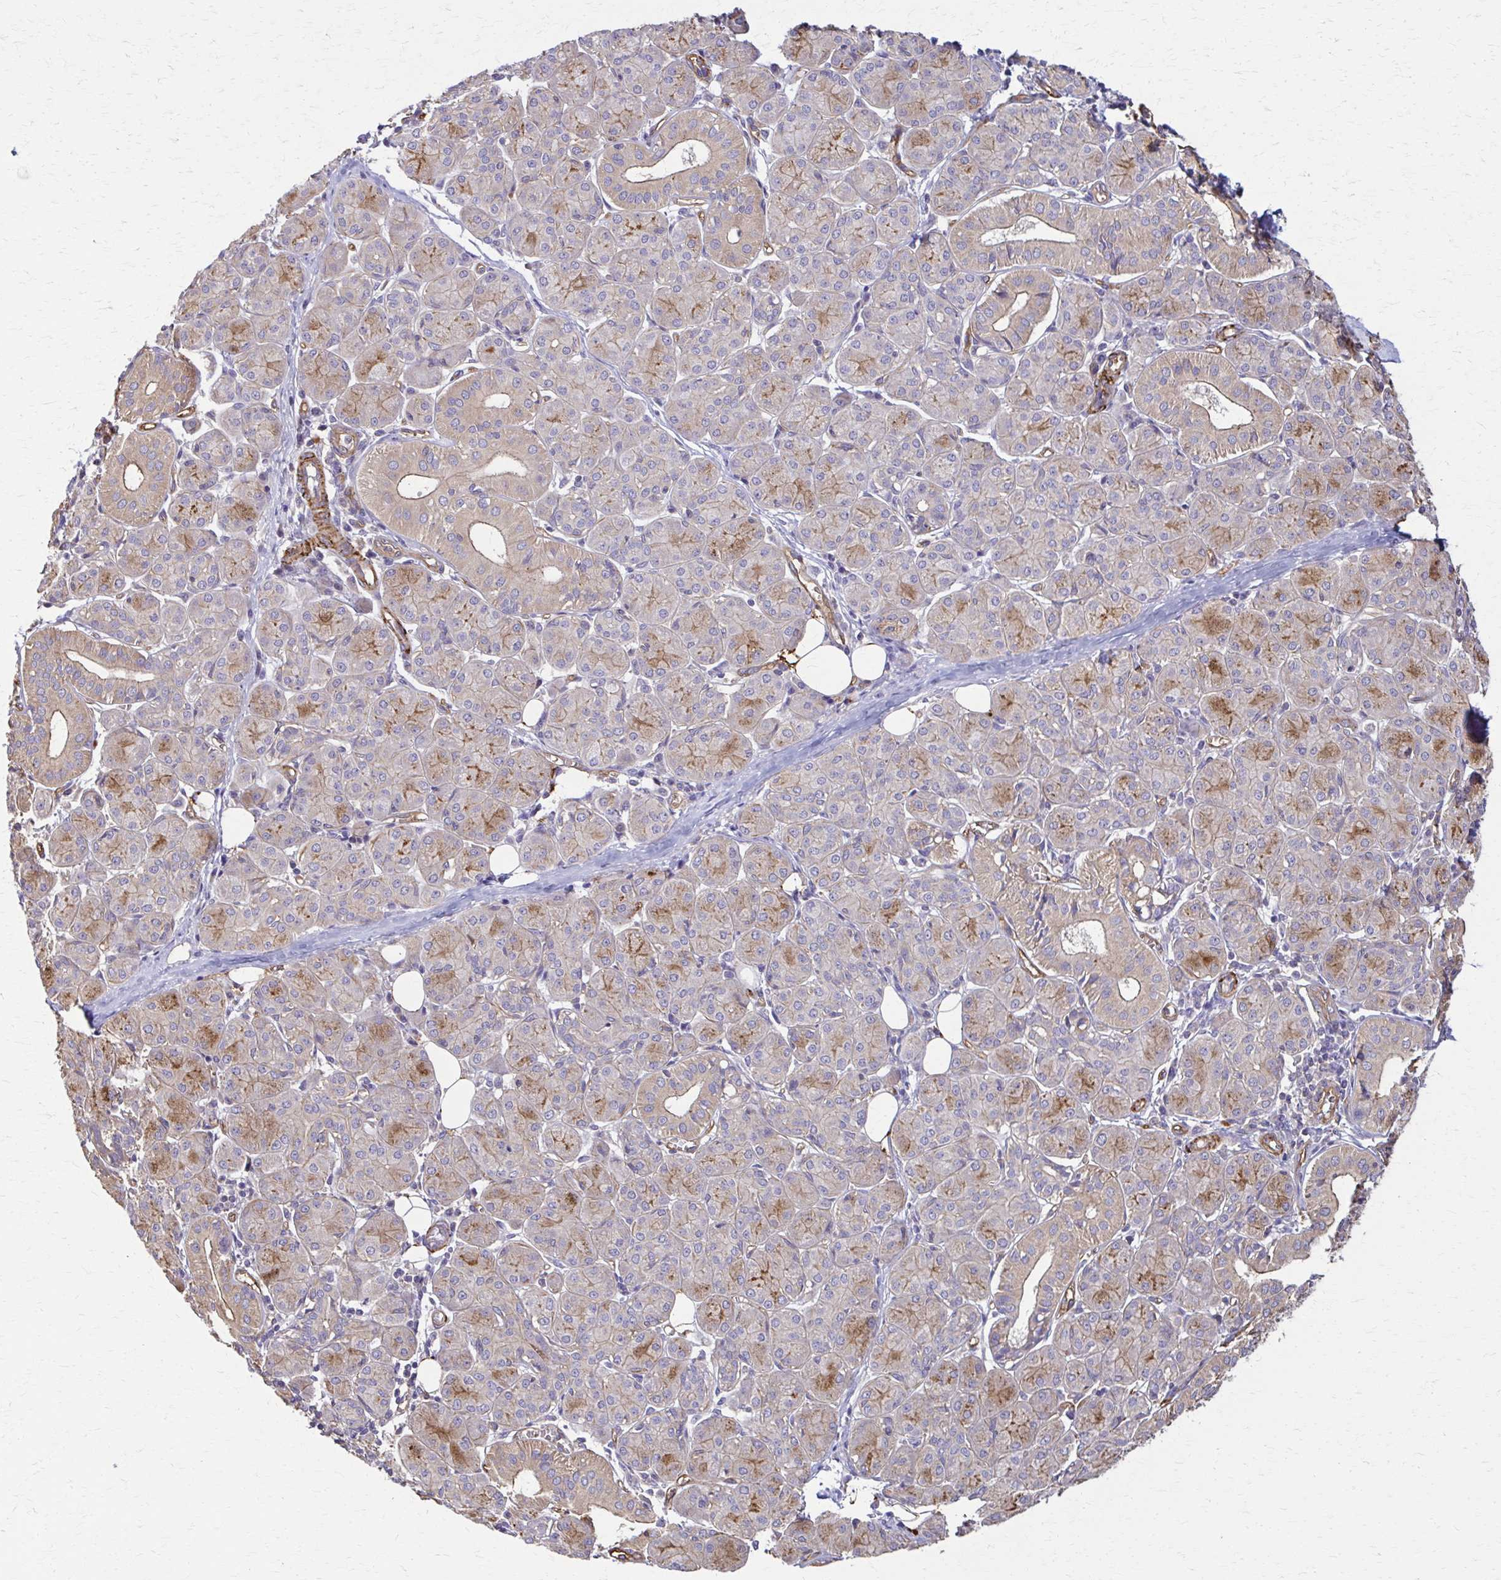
{"staining": {"intensity": "moderate", "quantity": "25%-75%", "location": "cytoplasmic/membranous"}, "tissue": "salivary gland", "cell_type": "Glandular cells", "image_type": "normal", "snomed": [{"axis": "morphology", "description": "Normal tissue, NOS"}, {"axis": "morphology", "description": "Inflammation, NOS"}, {"axis": "topography", "description": "Lymph node"}, {"axis": "topography", "description": "Salivary gland"}], "caption": "Immunohistochemical staining of benign salivary gland displays 25%-75% levels of moderate cytoplasmic/membranous protein positivity in about 25%-75% of glandular cells.", "gene": "DSP", "patient": {"sex": "male", "age": 3}}